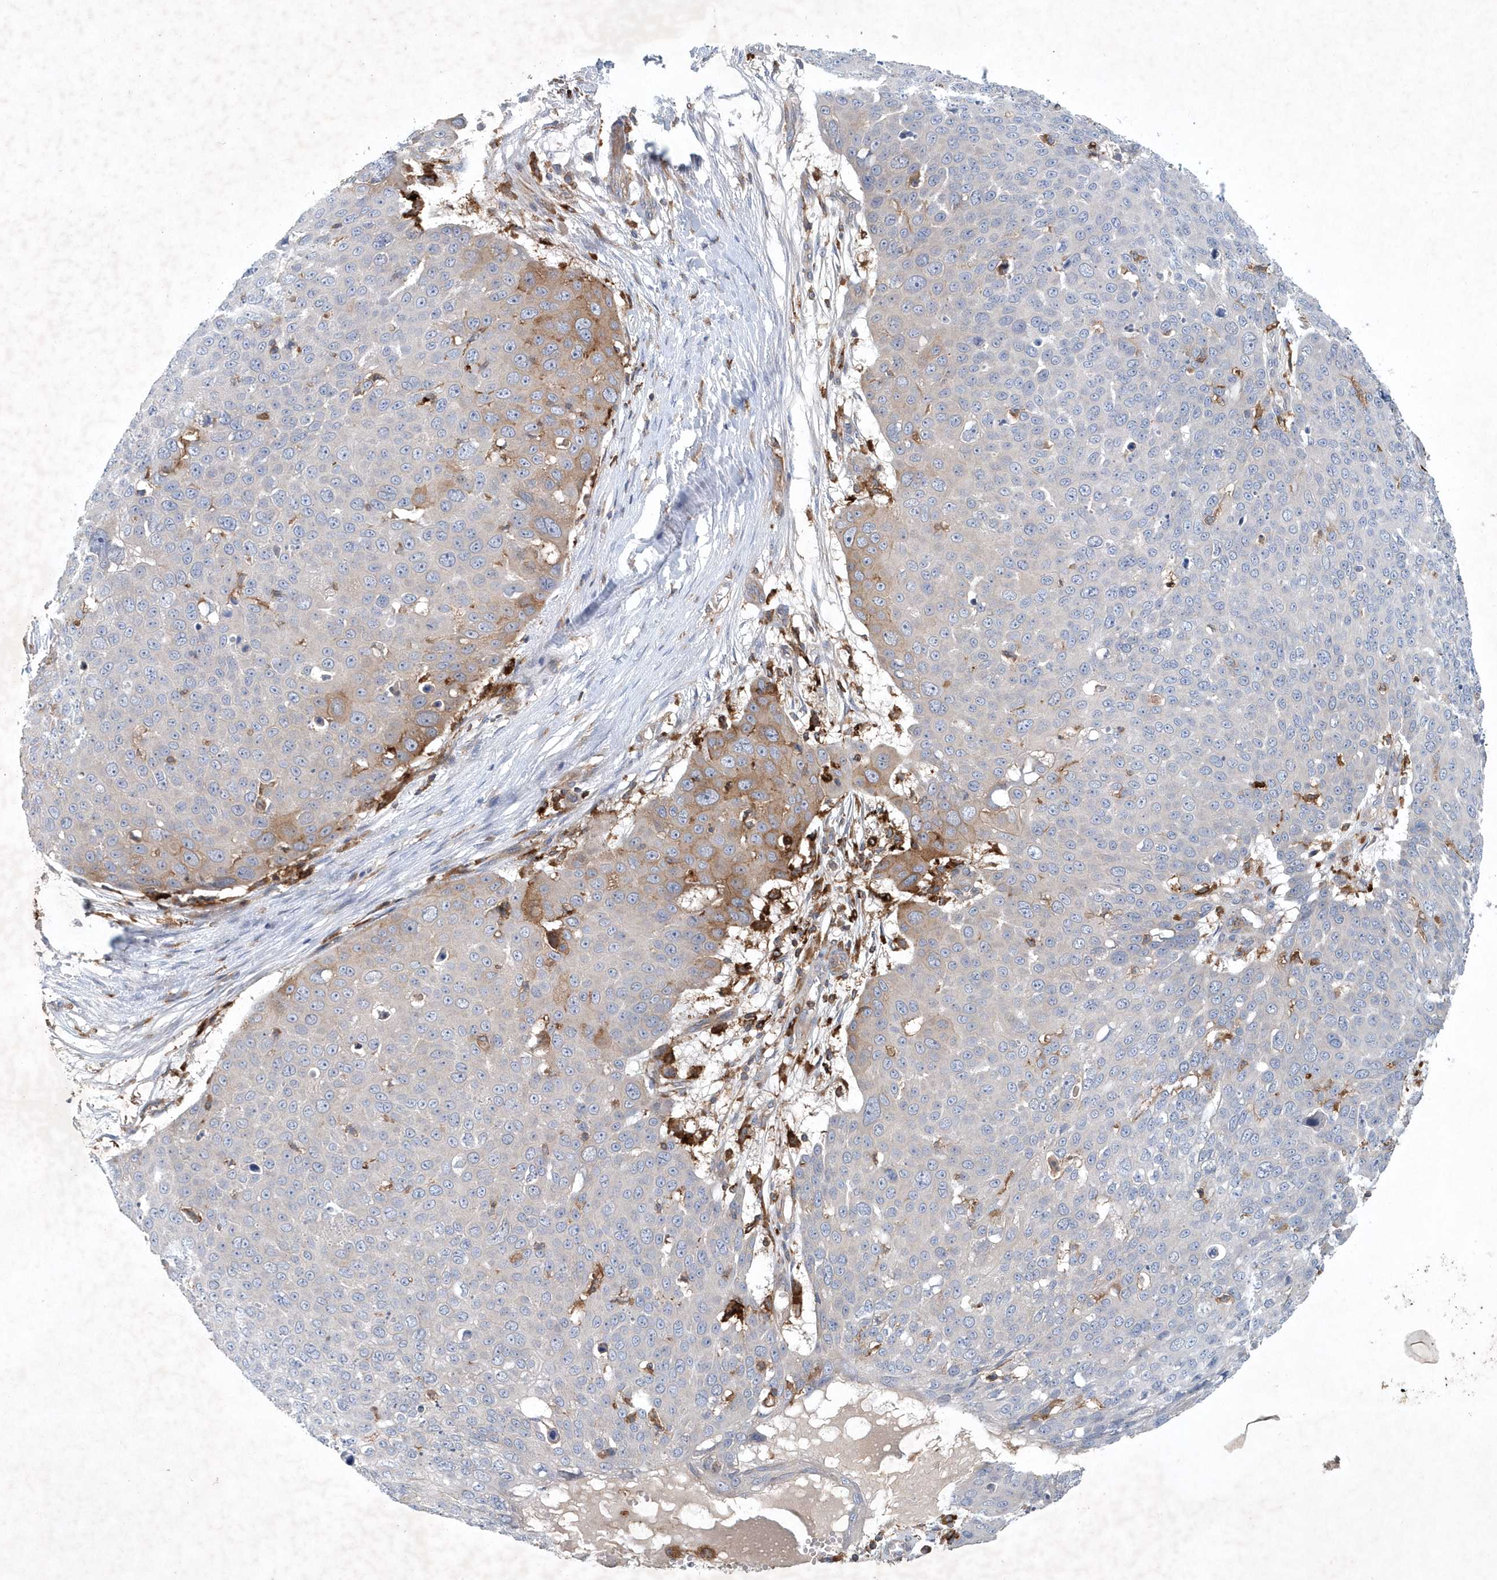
{"staining": {"intensity": "moderate", "quantity": "<25%", "location": "cytoplasmic/membranous"}, "tissue": "skin cancer", "cell_type": "Tumor cells", "image_type": "cancer", "snomed": [{"axis": "morphology", "description": "Squamous cell carcinoma, NOS"}, {"axis": "topography", "description": "Skin"}], "caption": "The histopathology image demonstrates immunohistochemical staining of skin squamous cell carcinoma. There is moderate cytoplasmic/membranous staining is appreciated in about <25% of tumor cells.", "gene": "P2RY10", "patient": {"sex": "male", "age": 71}}